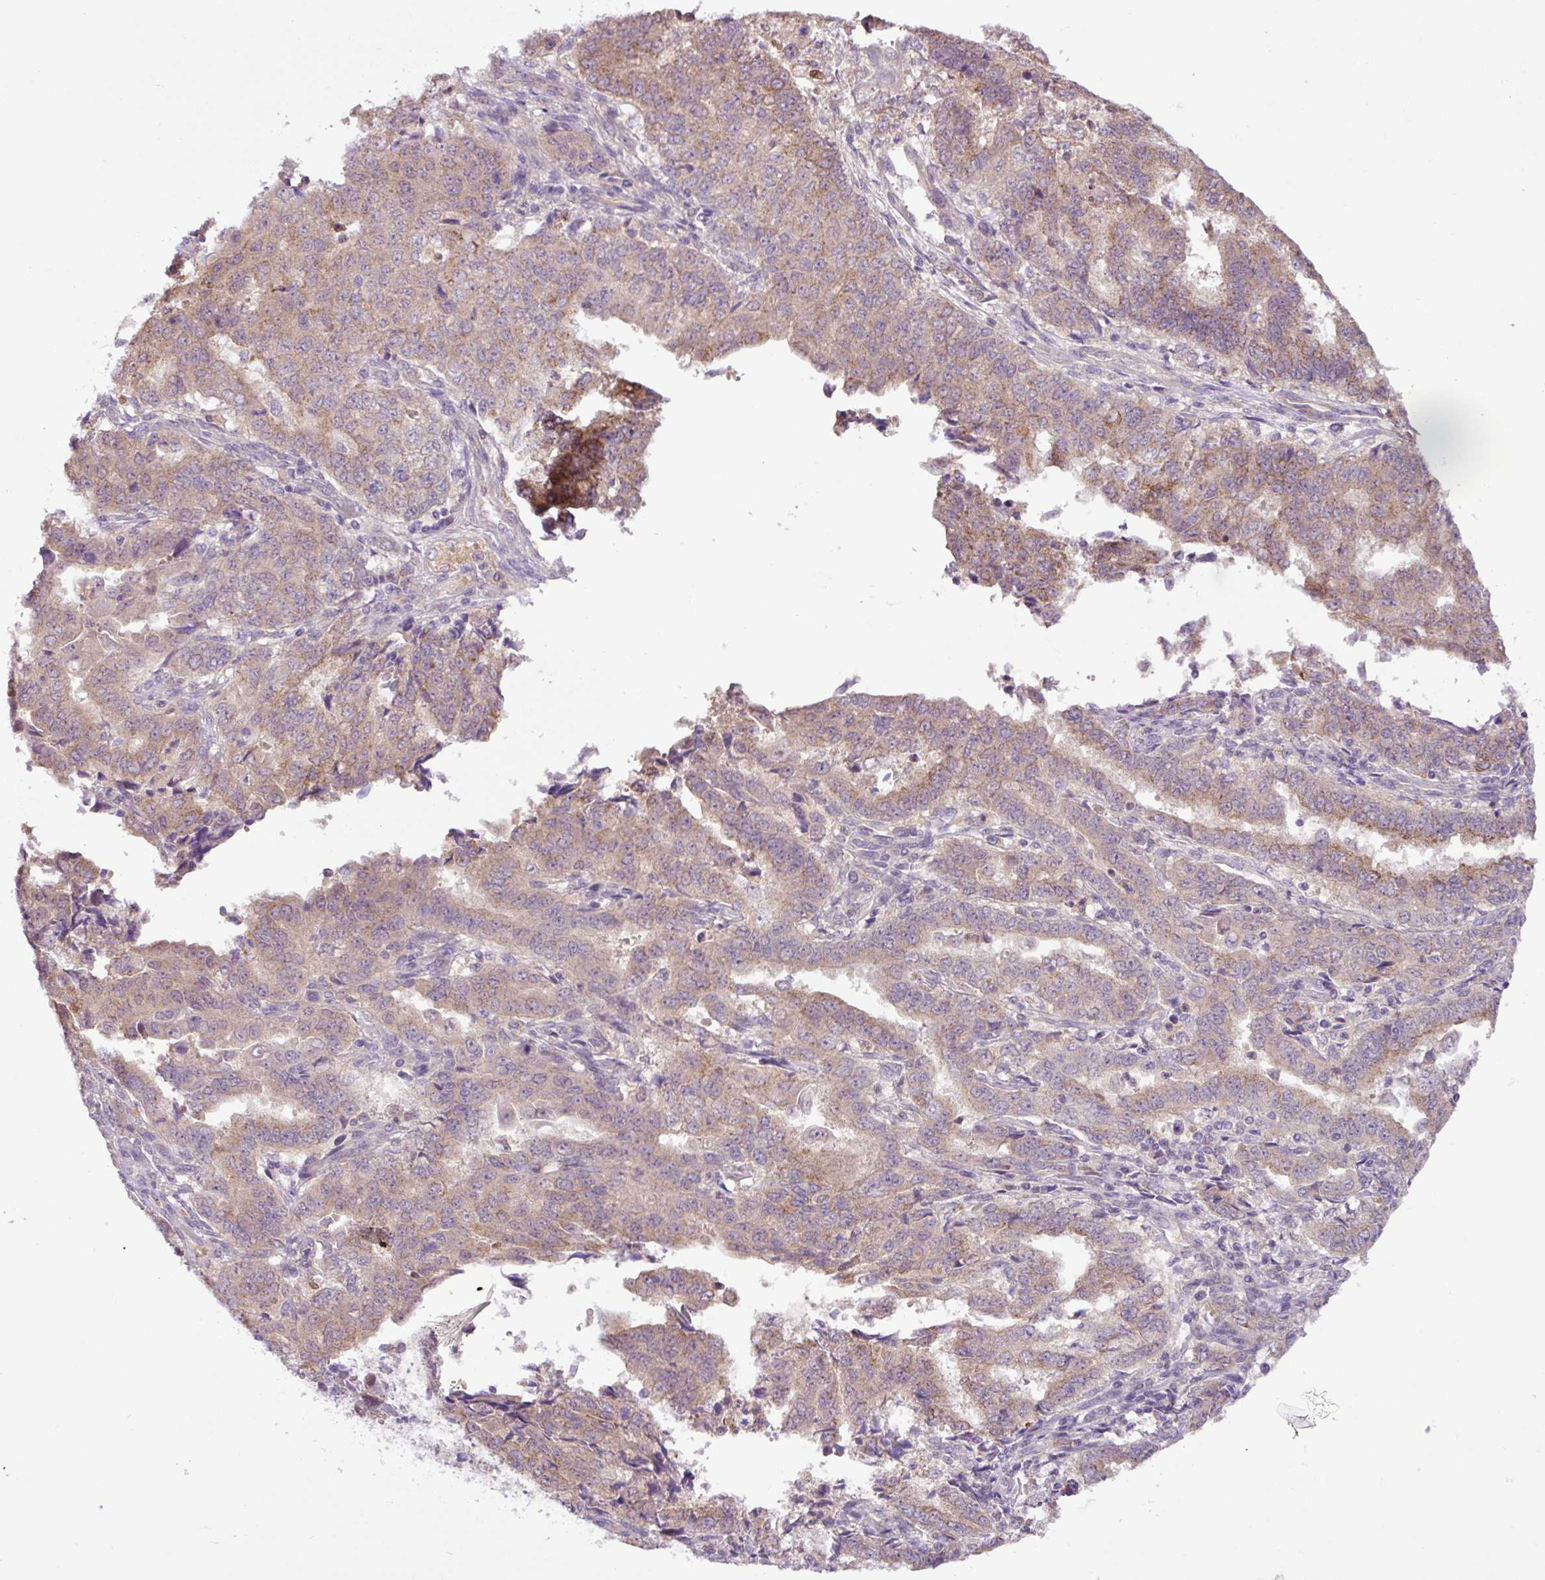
{"staining": {"intensity": "moderate", "quantity": ">75%", "location": "cytoplasmic/membranous"}, "tissue": "endometrial cancer", "cell_type": "Tumor cells", "image_type": "cancer", "snomed": [{"axis": "morphology", "description": "Adenocarcinoma, NOS"}, {"axis": "topography", "description": "Endometrium"}], "caption": "The micrograph exhibits immunohistochemical staining of endometrial adenocarcinoma. There is moderate cytoplasmic/membranous expression is present in about >75% of tumor cells.", "gene": "TONSL", "patient": {"sex": "female", "age": 50}}